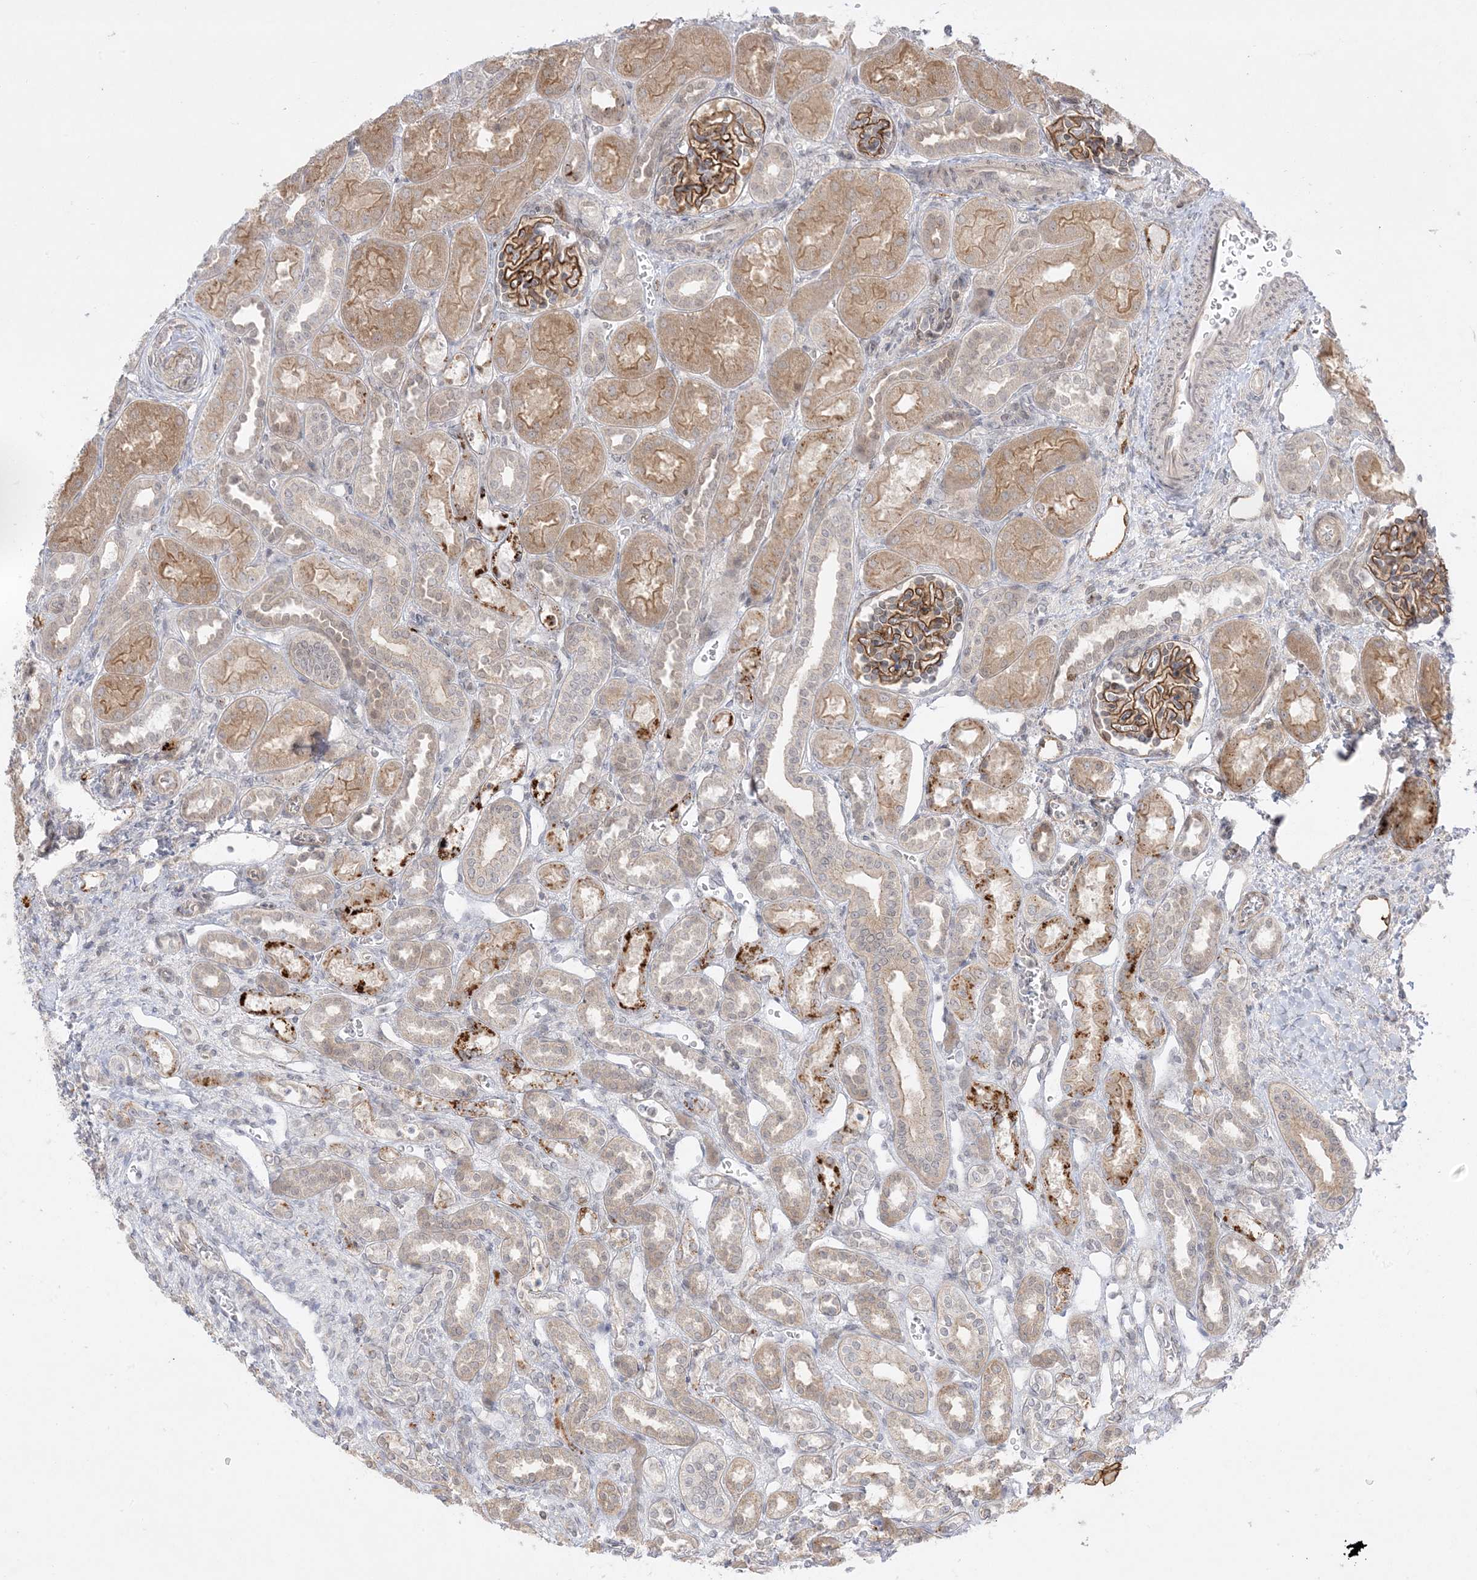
{"staining": {"intensity": "moderate", "quantity": ">75%", "location": "cytoplasmic/membranous"}, "tissue": "kidney", "cell_type": "Cells in glomeruli", "image_type": "normal", "snomed": [{"axis": "morphology", "description": "Normal tissue, NOS"}, {"axis": "morphology", "description": "Neoplasm, malignant, NOS"}, {"axis": "topography", "description": "Kidney"}], "caption": "IHC histopathology image of unremarkable kidney: human kidney stained using immunohistochemistry reveals medium levels of moderate protein expression localized specifically in the cytoplasmic/membranous of cells in glomeruli, appearing as a cytoplasmic/membranous brown color.", "gene": "PTK6", "patient": {"sex": "female", "age": 1}}